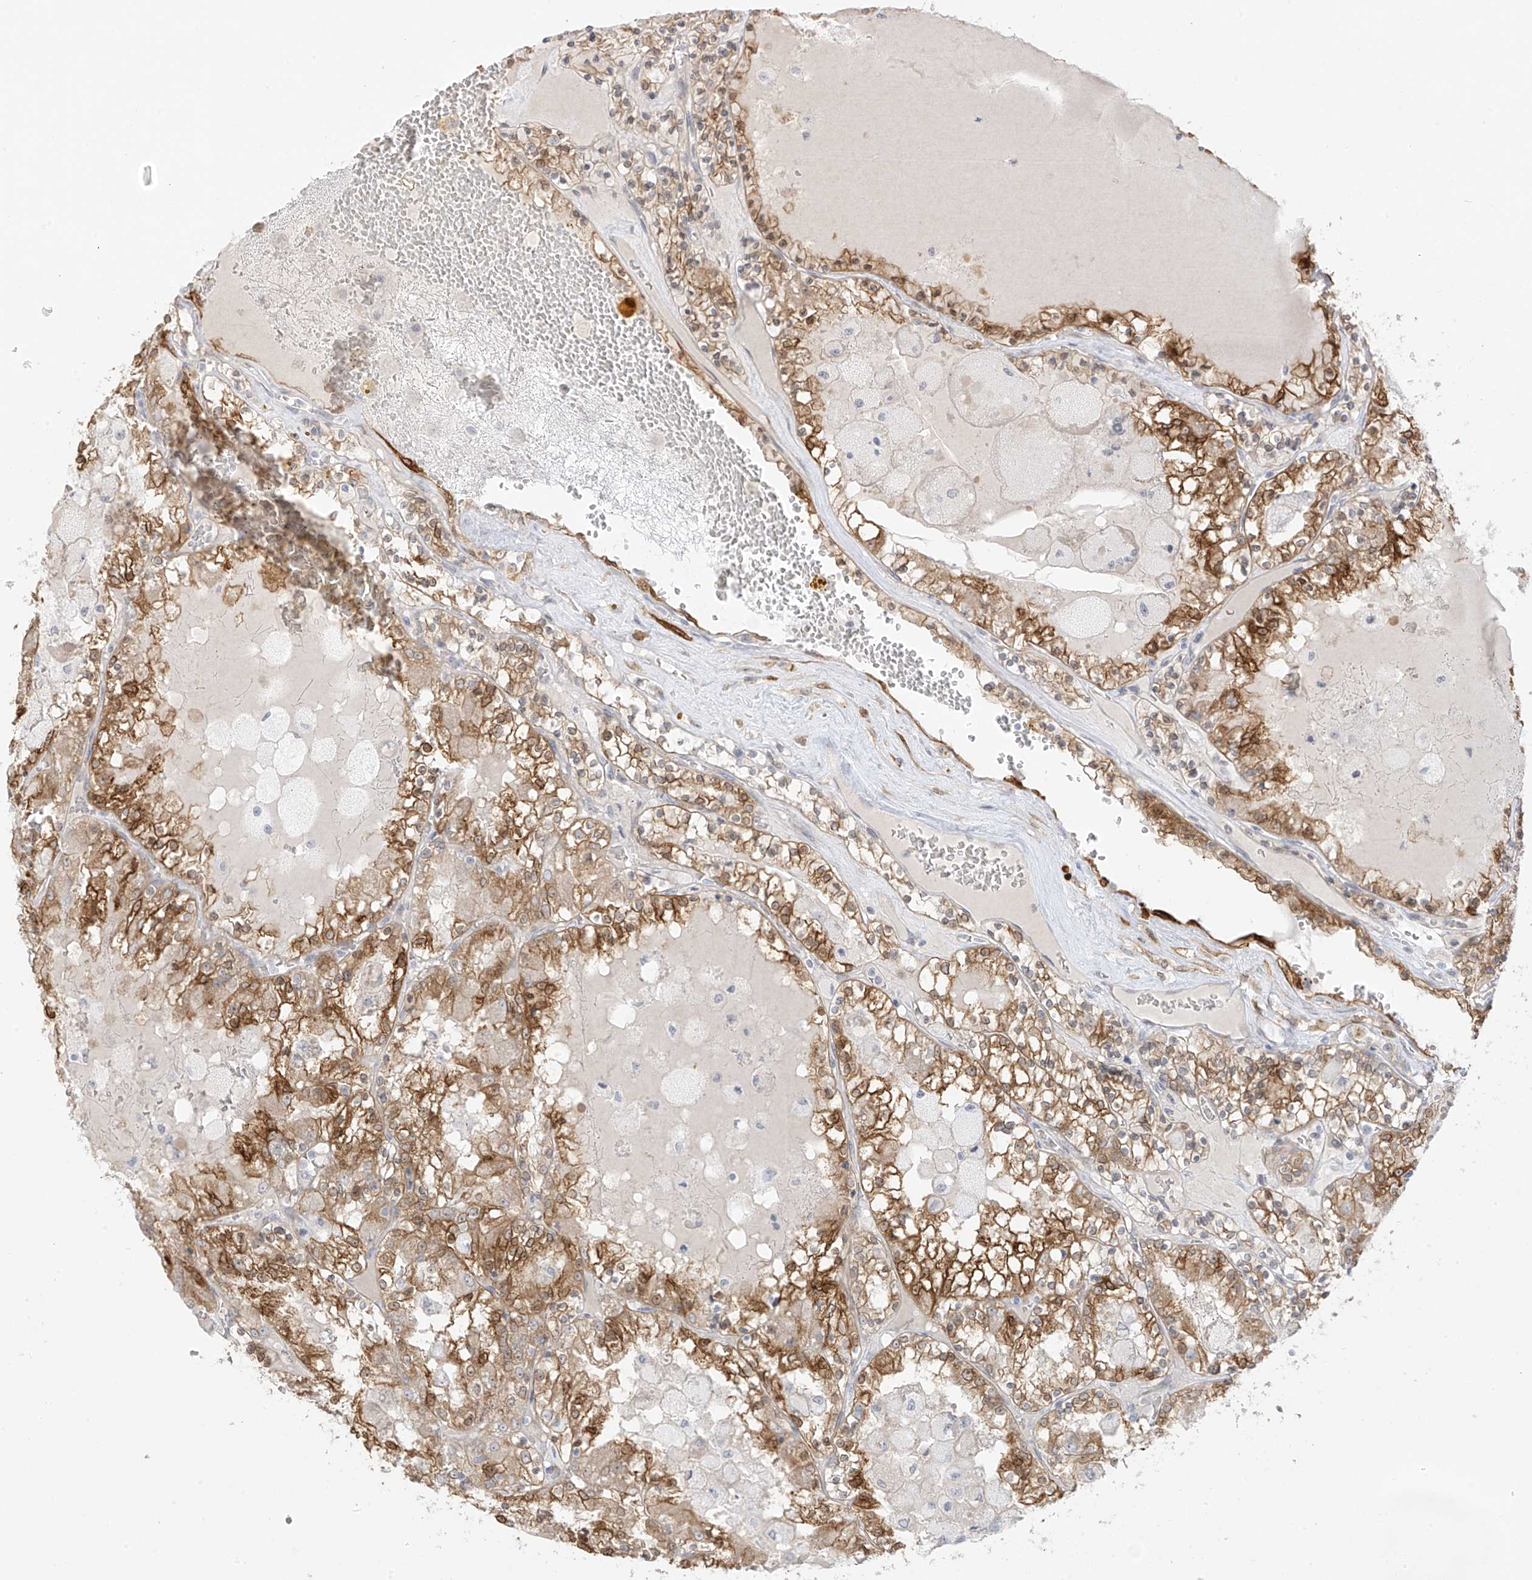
{"staining": {"intensity": "moderate", "quantity": ">75%", "location": "cytoplasmic/membranous,nuclear"}, "tissue": "renal cancer", "cell_type": "Tumor cells", "image_type": "cancer", "snomed": [{"axis": "morphology", "description": "Adenocarcinoma, NOS"}, {"axis": "topography", "description": "Kidney"}], "caption": "Protein expression by immunohistochemistry shows moderate cytoplasmic/membranous and nuclear positivity in approximately >75% of tumor cells in adenocarcinoma (renal).", "gene": "DCDC2", "patient": {"sex": "female", "age": 56}}